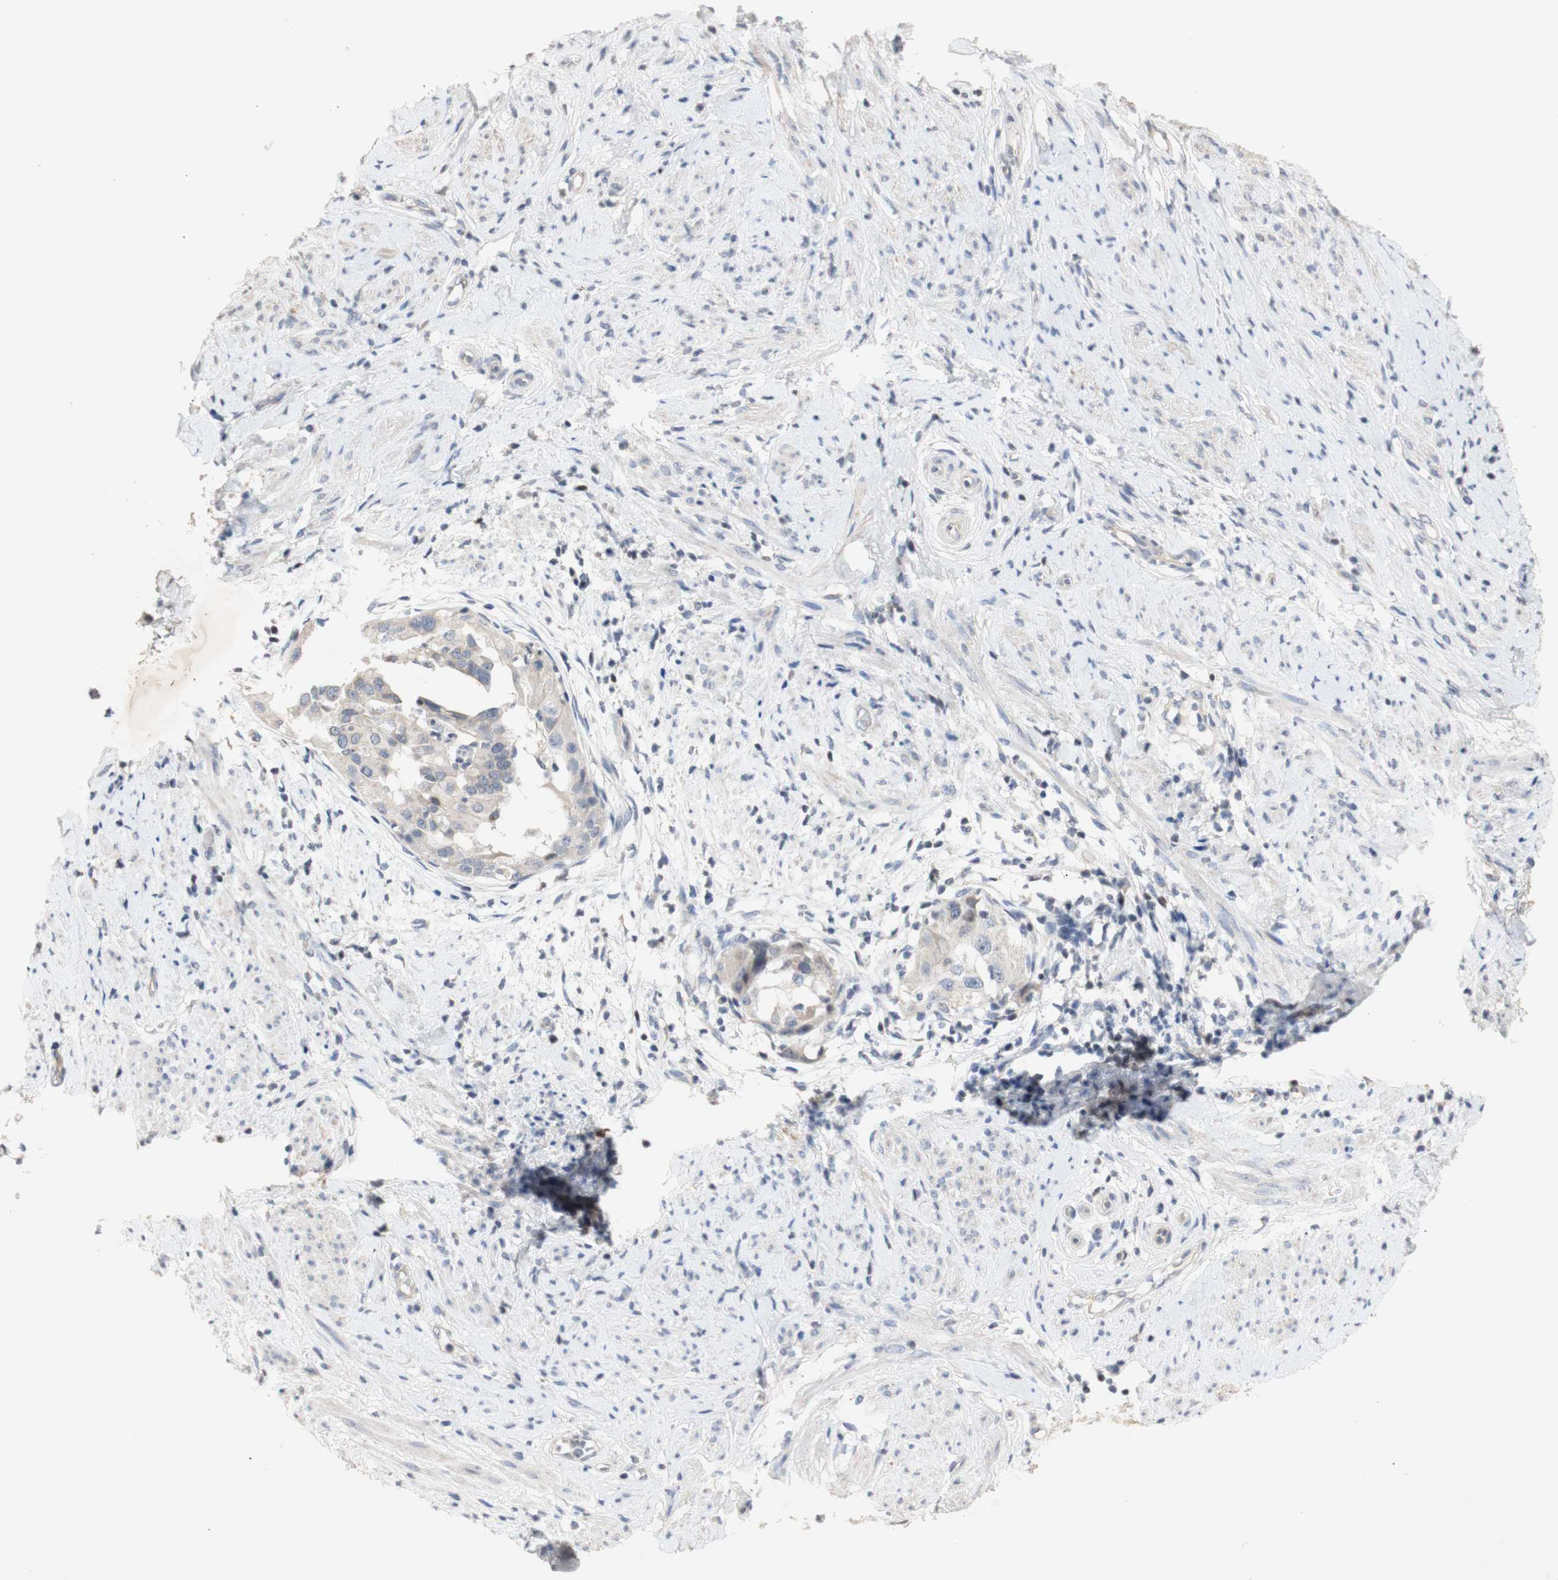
{"staining": {"intensity": "negative", "quantity": "none", "location": "none"}, "tissue": "endometrial cancer", "cell_type": "Tumor cells", "image_type": "cancer", "snomed": [{"axis": "morphology", "description": "Adenocarcinoma, NOS"}, {"axis": "topography", "description": "Endometrium"}], "caption": "Tumor cells are negative for brown protein staining in endometrial cancer (adenocarcinoma).", "gene": "FOSB", "patient": {"sex": "female", "age": 85}}